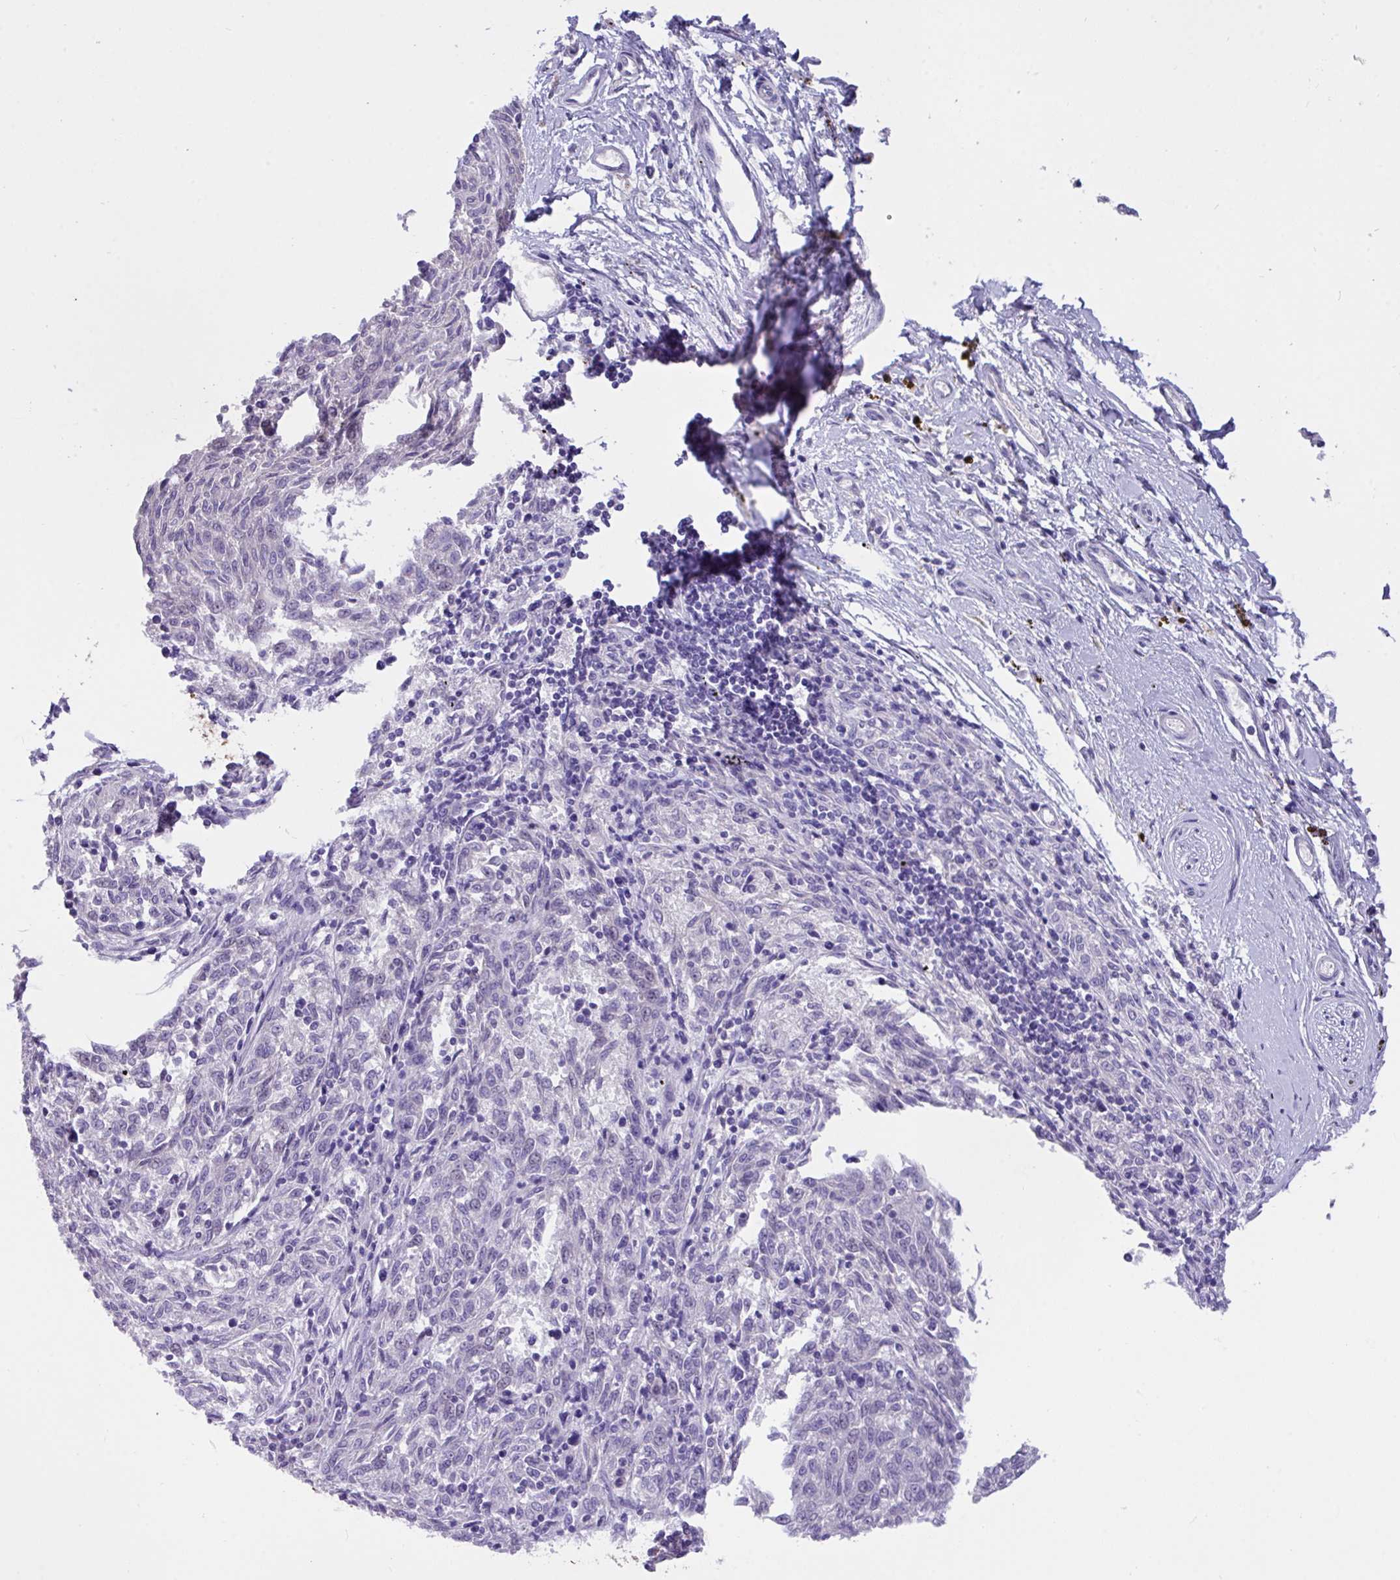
{"staining": {"intensity": "negative", "quantity": "none", "location": "none"}, "tissue": "melanoma", "cell_type": "Tumor cells", "image_type": "cancer", "snomed": [{"axis": "morphology", "description": "Malignant melanoma, NOS"}, {"axis": "topography", "description": "Skin"}], "caption": "There is no significant staining in tumor cells of malignant melanoma.", "gene": "EPCAM", "patient": {"sex": "female", "age": 72}}